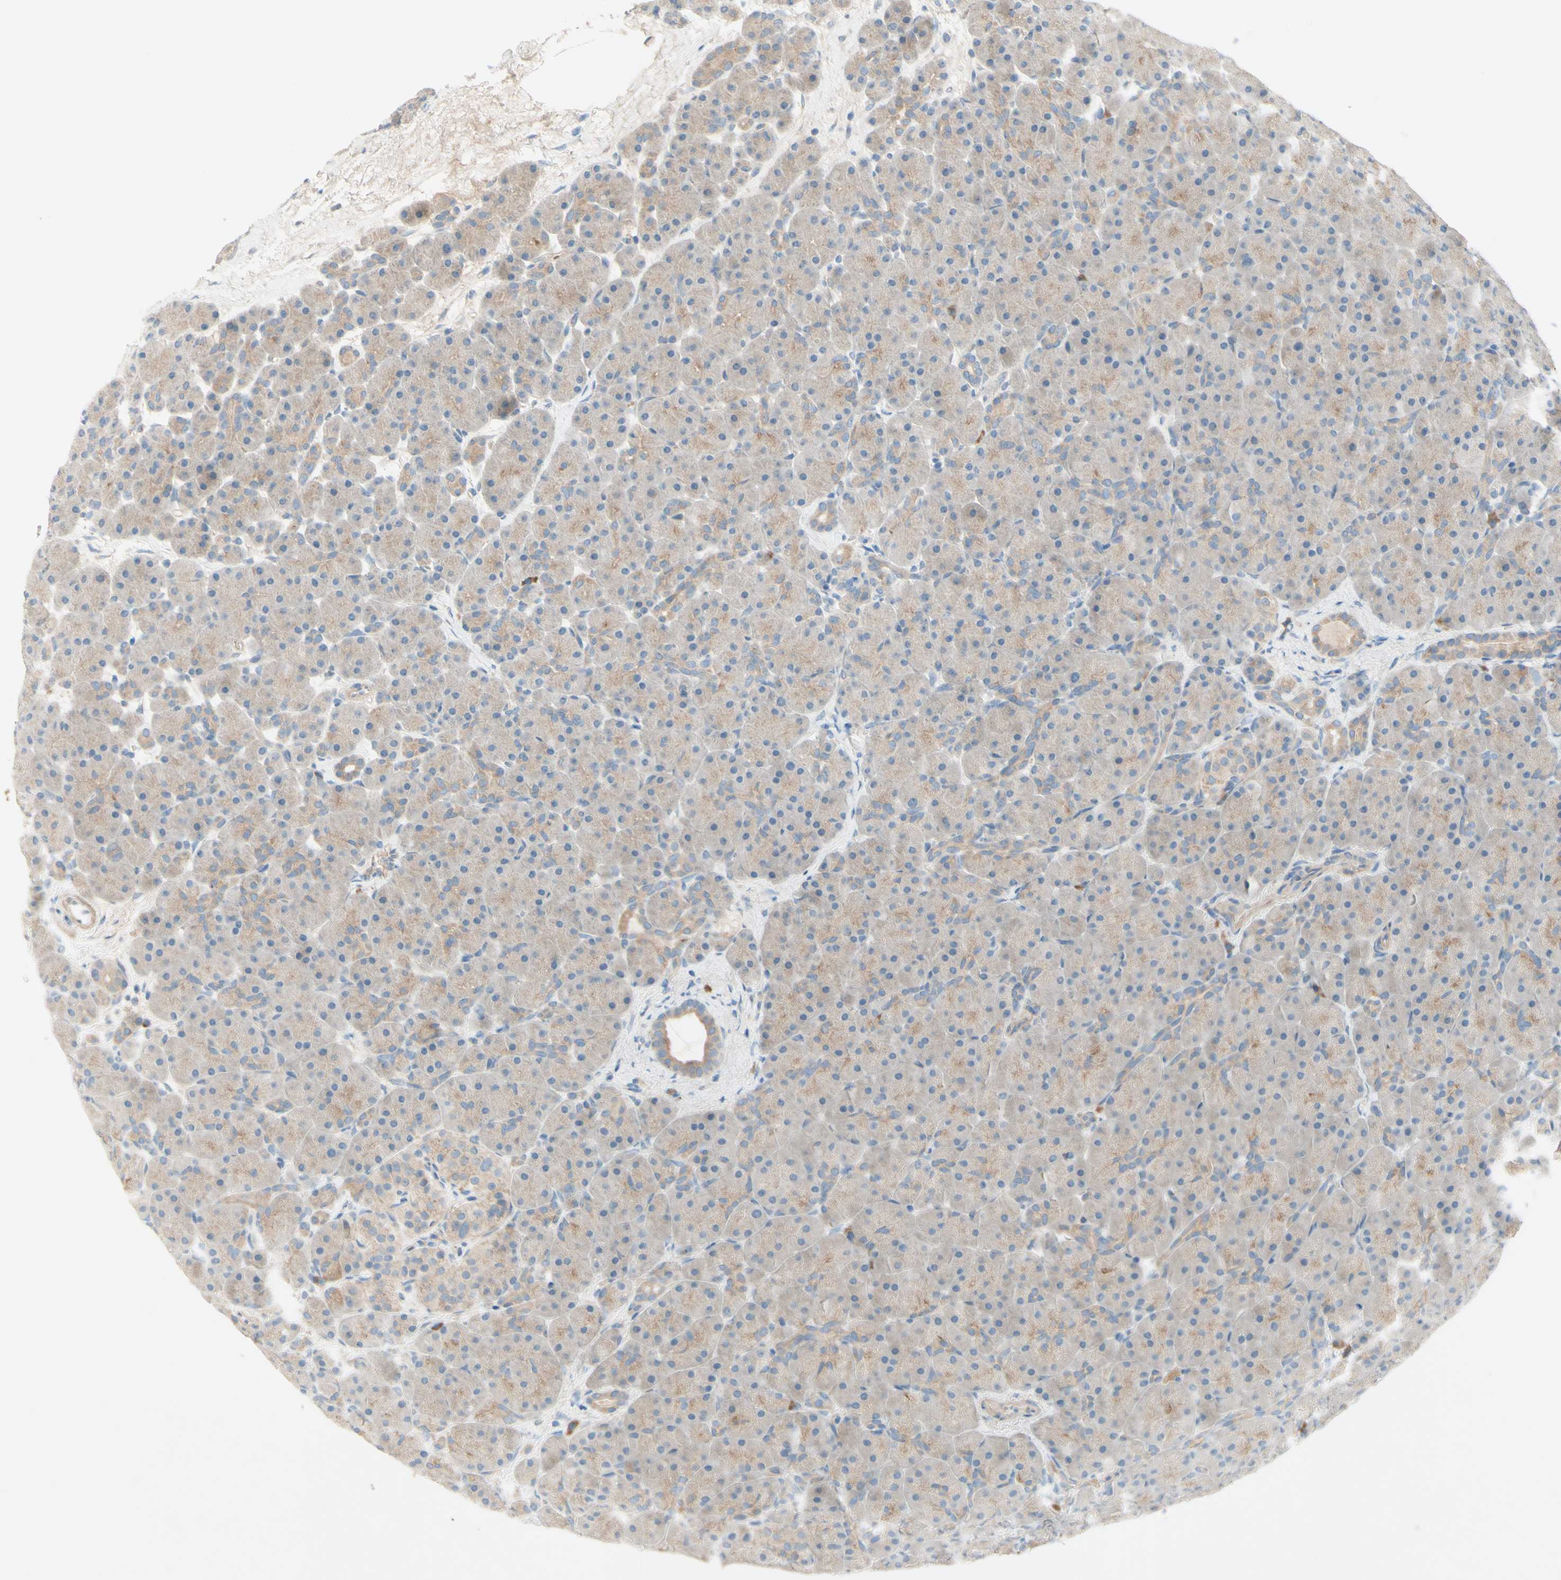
{"staining": {"intensity": "weak", "quantity": ">75%", "location": "cytoplasmic/membranous"}, "tissue": "pancreas", "cell_type": "Exocrine glandular cells", "image_type": "normal", "snomed": [{"axis": "morphology", "description": "Normal tissue, NOS"}, {"axis": "topography", "description": "Pancreas"}], "caption": "Protein analysis of benign pancreas demonstrates weak cytoplasmic/membranous expression in approximately >75% of exocrine glandular cells.", "gene": "IL2", "patient": {"sex": "male", "age": 66}}